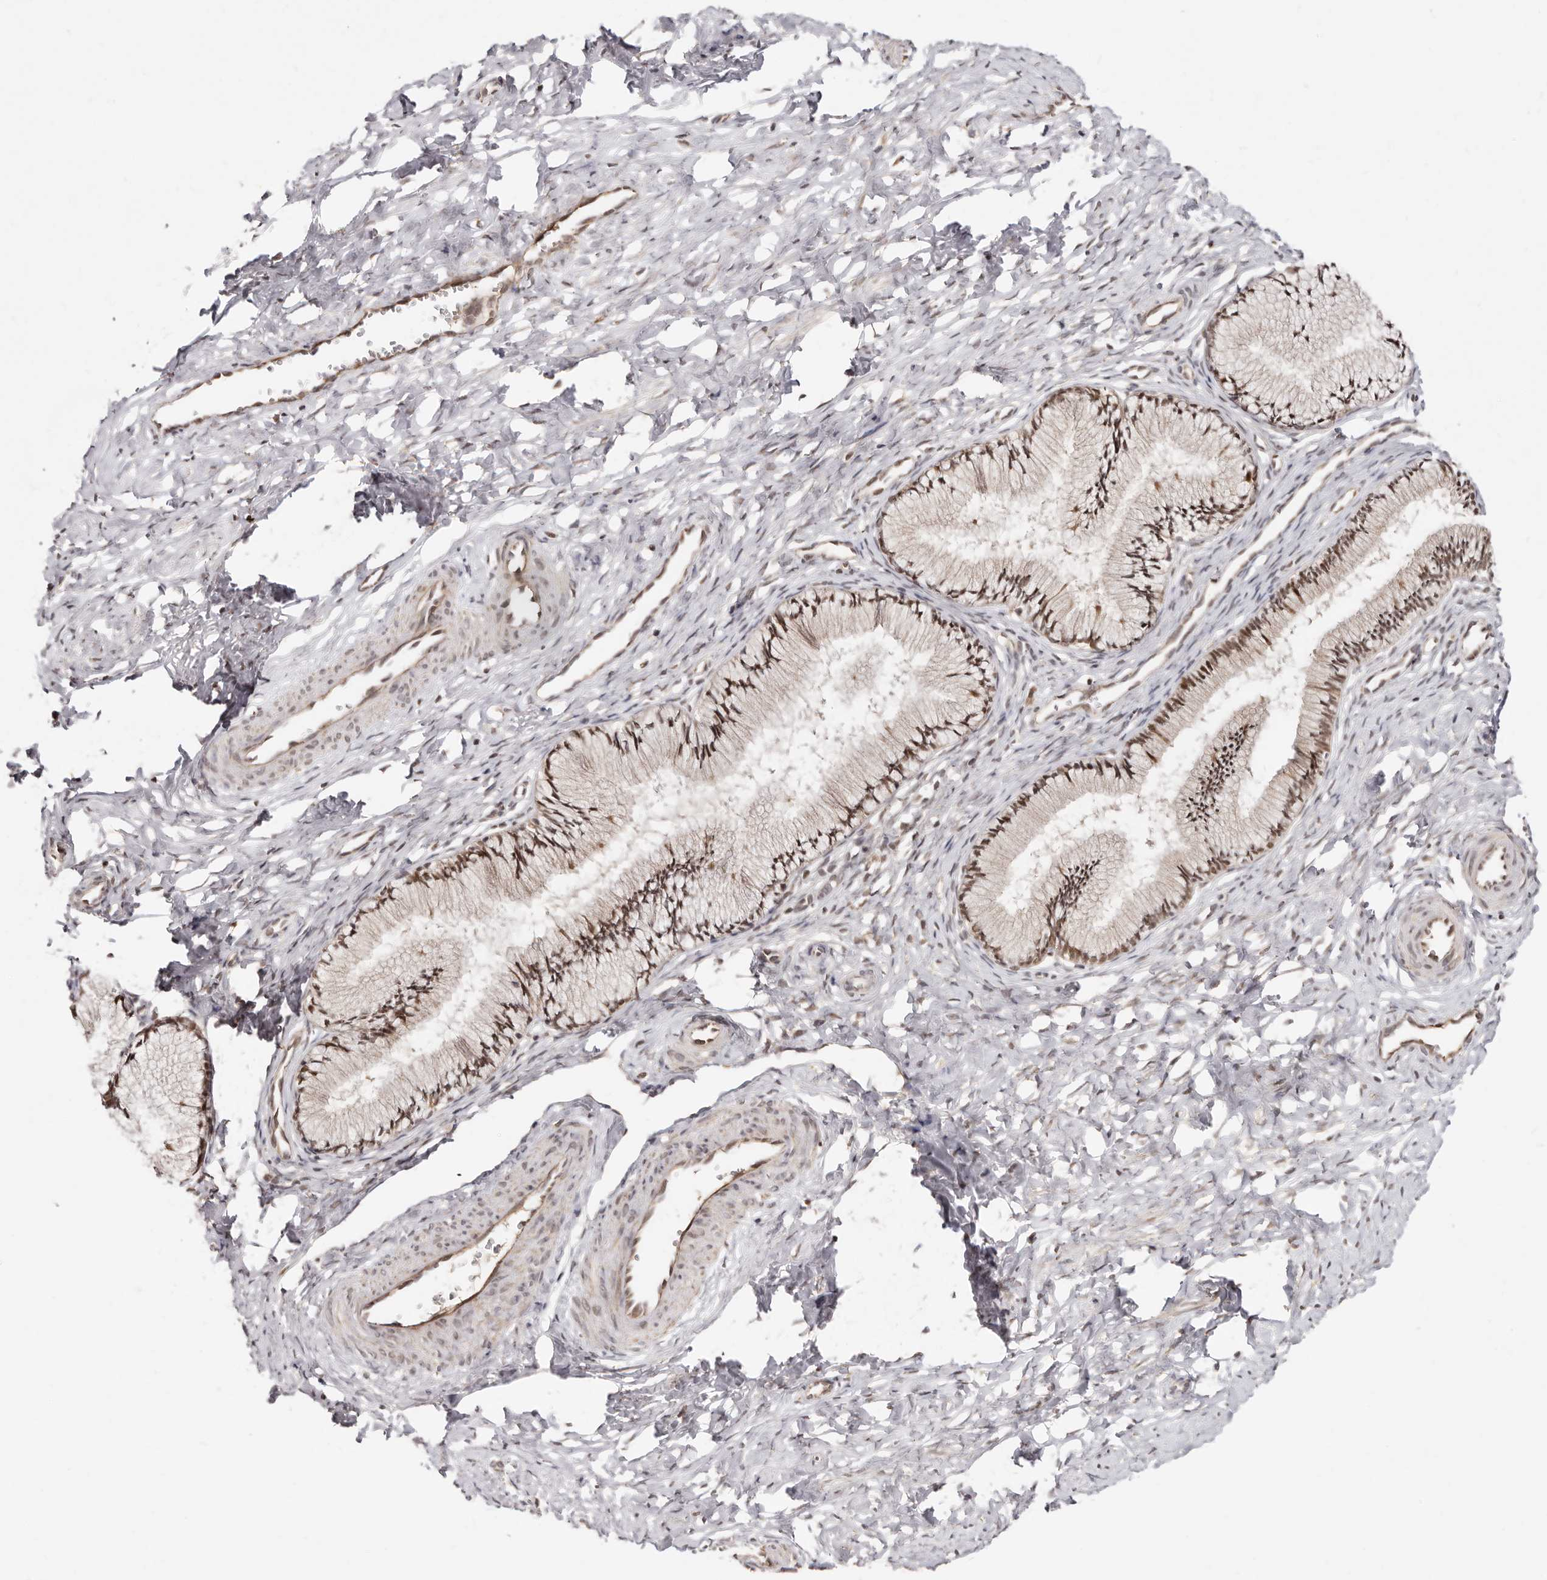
{"staining": {"intensity": "moderate", "quantity": ">75%", "location": "nuclear"}, "tissue": "cervix", "cell_type": "Glandular cells", "image_type": "normal", "snomed": [{"axis": "morphology", "description": "Normal tissue, NOS"}, {"axis": "topography", "description": "Cervix"}], "caption": "Protein analysis of unremarkable cervix shows moderate nuclear staining in approximately >75% of glandular cells.", "gene": "MED8", "patient": {"sex": "female", "age": 27}}